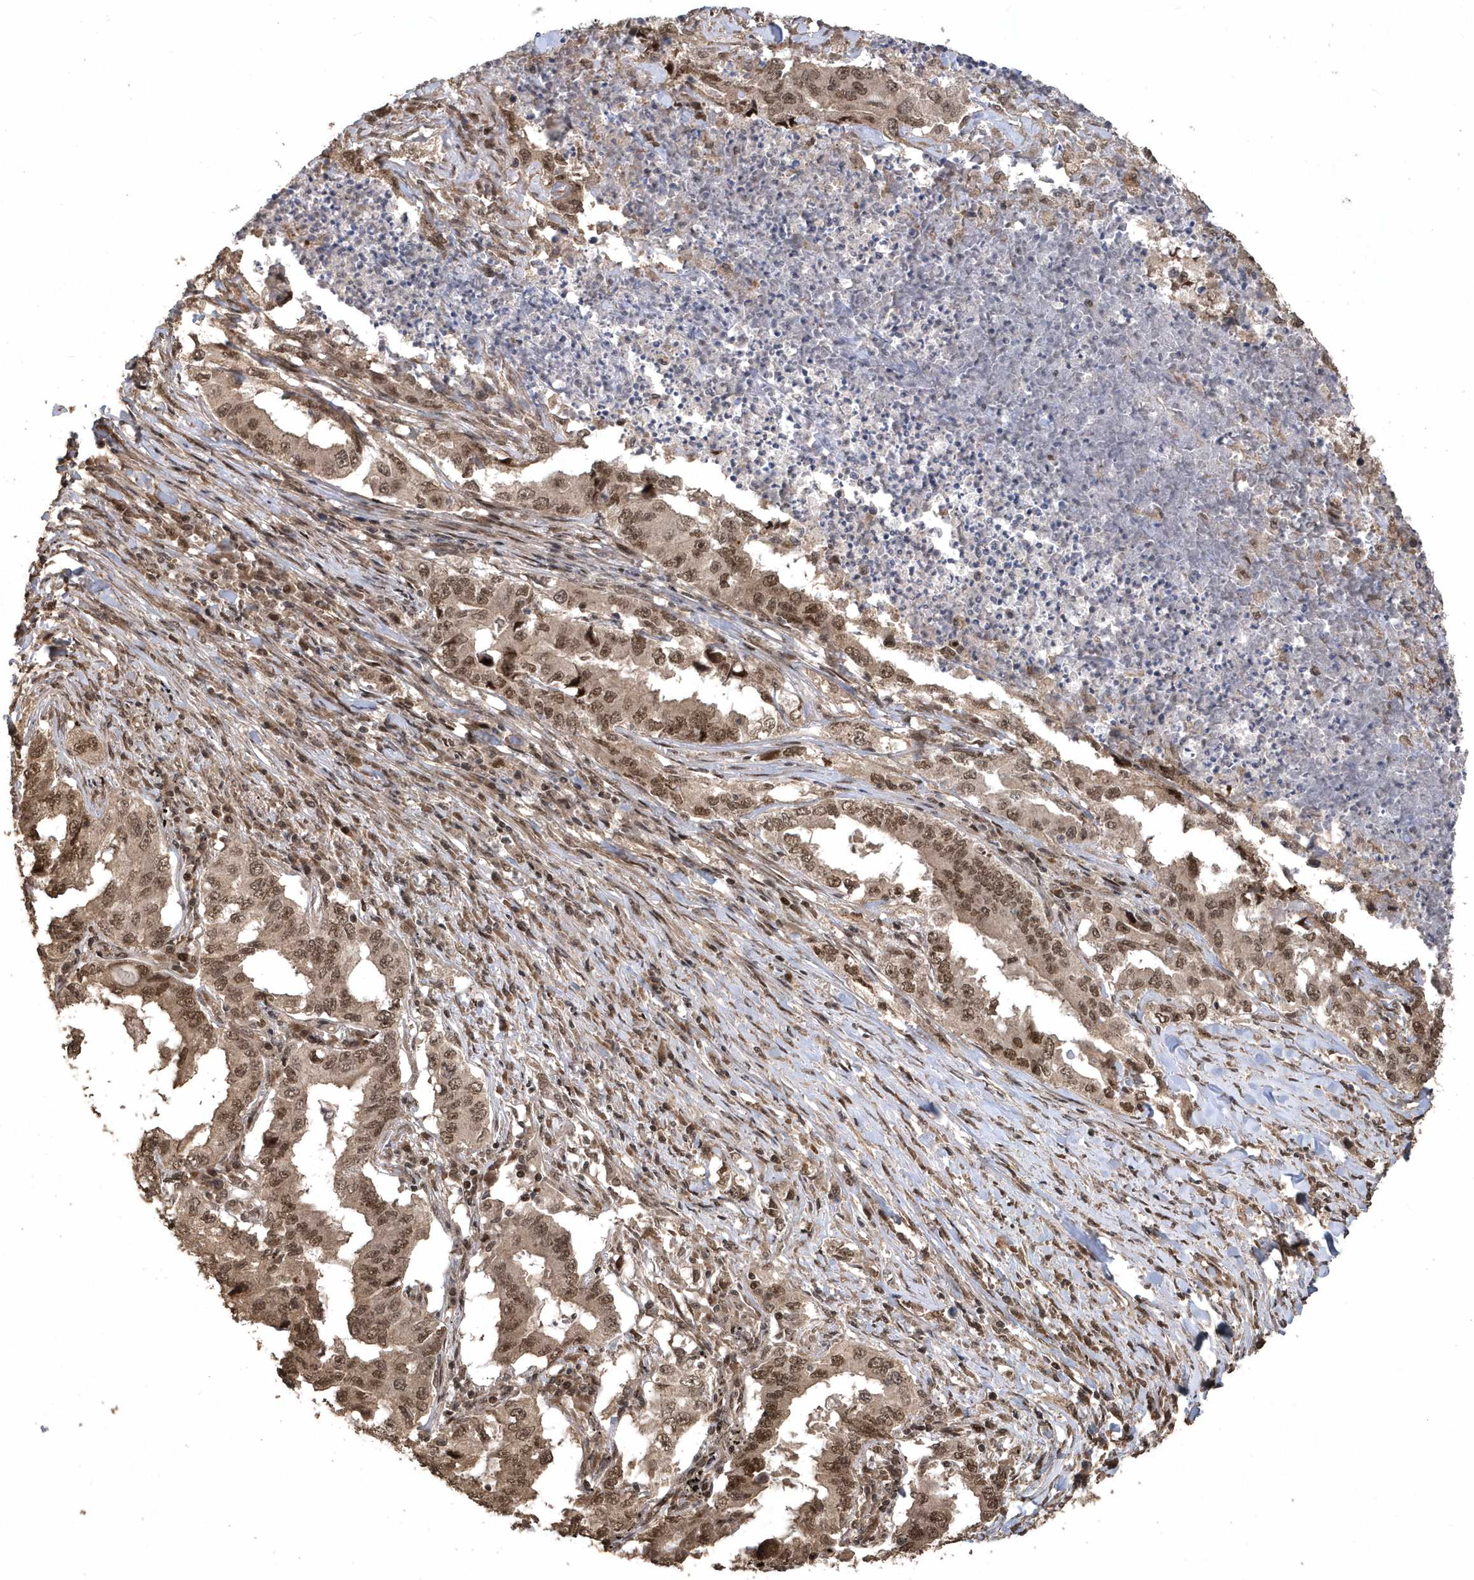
{"staining": {"intensity": "moderate", "quantity": ">75%", "location": "cytoplasmic/membranous,nuclear"}, "tissue": "lung cancer", "cell_type": "Tumor cells", "image_type": "cancer", "snomed": [{"axis": "morphology", "description": "Adenocarcinoma, NOS"}, {"axis": "topography", "description": "Lung"}], "caption": "About >75% of tumor cells in lung adenocarcinoma exhibit moderate cytoplasmic/membranous and nuclear protein expression as visualized by brown immunohistochemical staining.", "gene": "INTS12", "patient": {"sex": "female", "age": 51}}